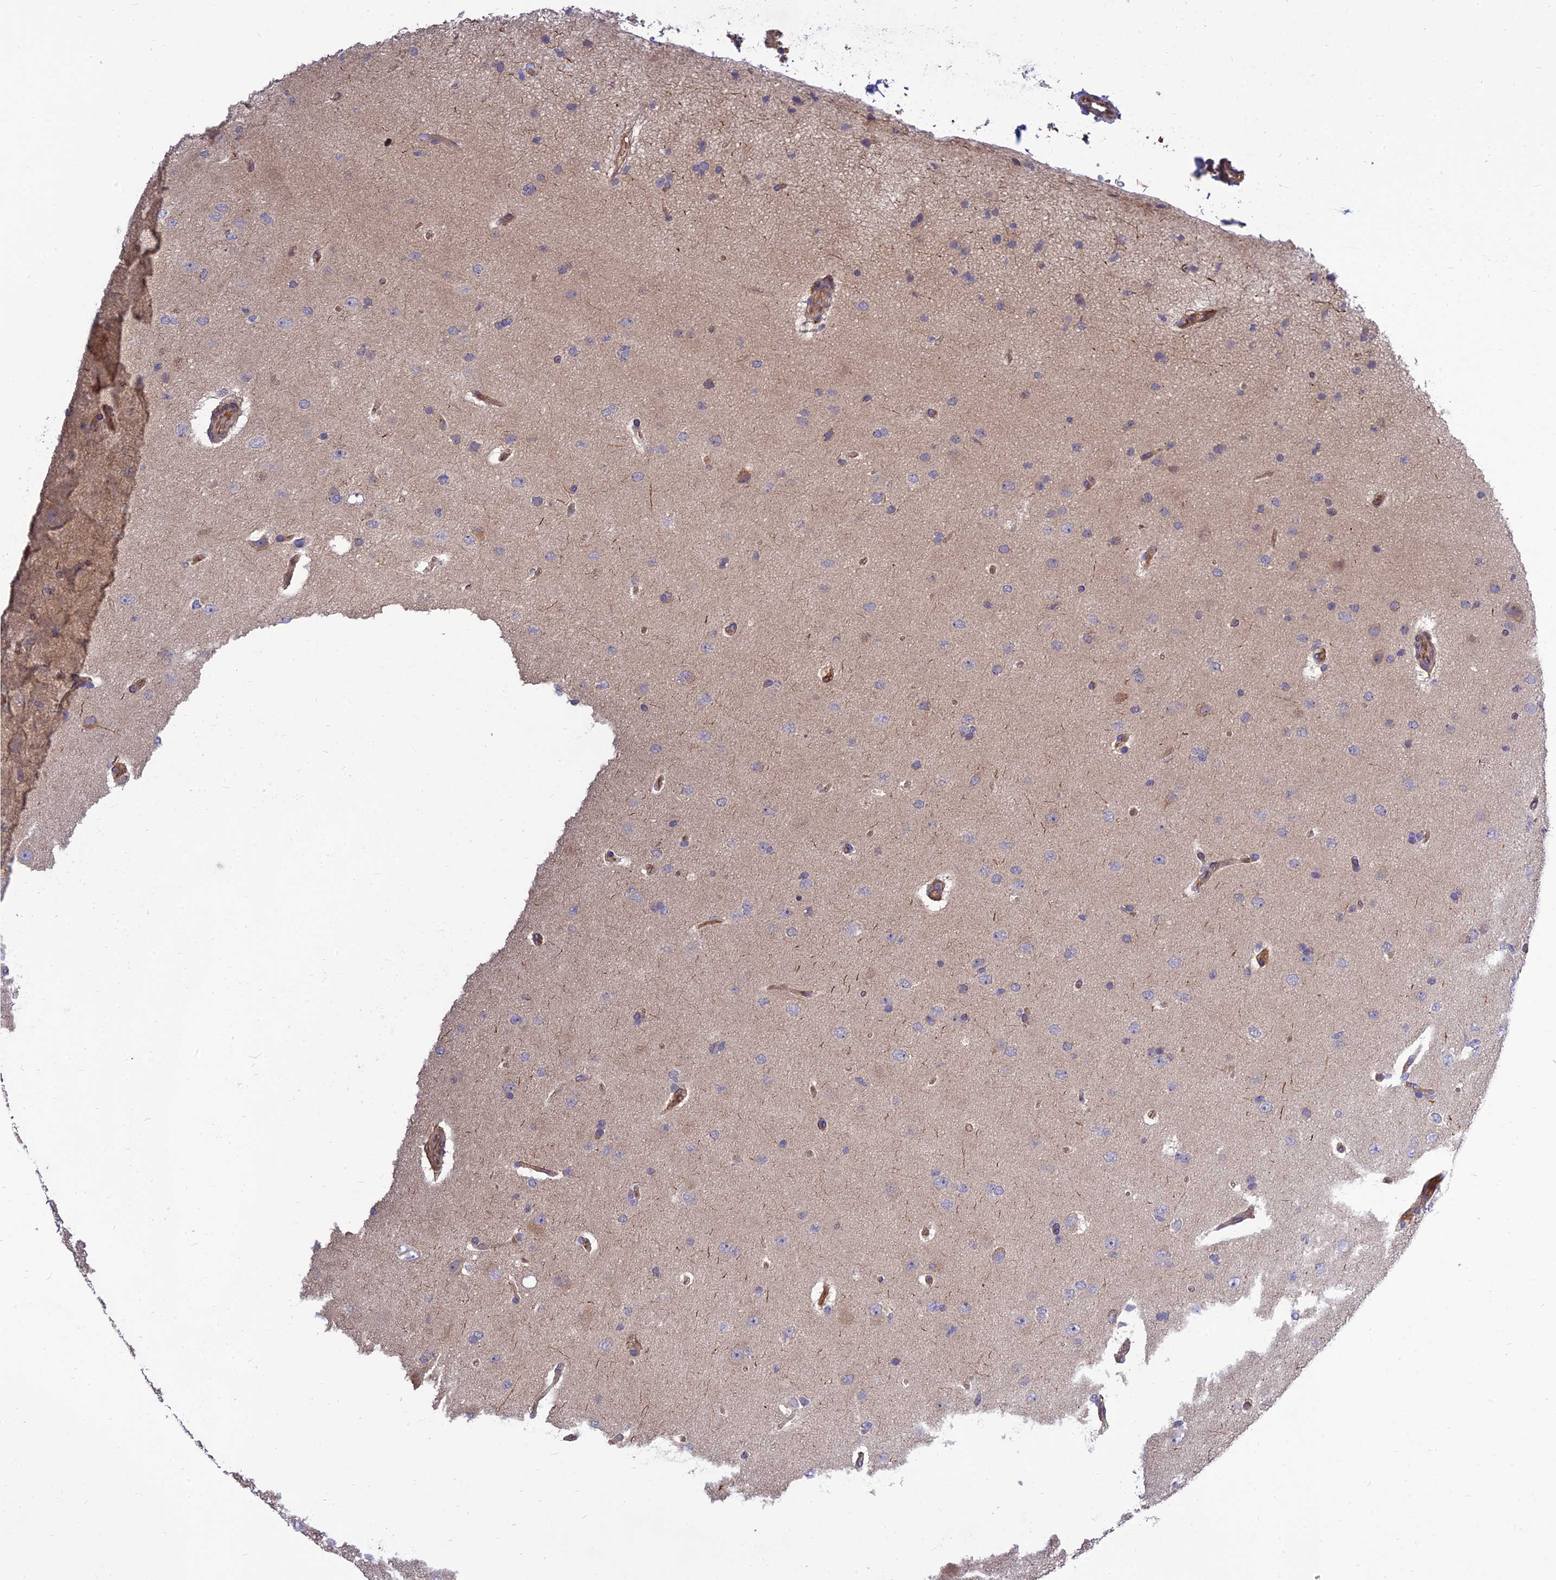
{"staining": {"intensity": "negative", "quantity": "none", "location": "none"}, "tissue": "glioma", "cell_type": "Tumor cells", "image_type": "cancer", "snomed": [{"axis": "morphology", "description": "Glioma, malignant, High grade"}, {"axis": "topography", "description": "Brain"}], "caption": "This is an immunohistochemistry histopathology image of malignant glioma (high-grade). There is no staining in tumor cells.", "gene": "CRTAP", "patient": {"sex": "male", "age": 72}}